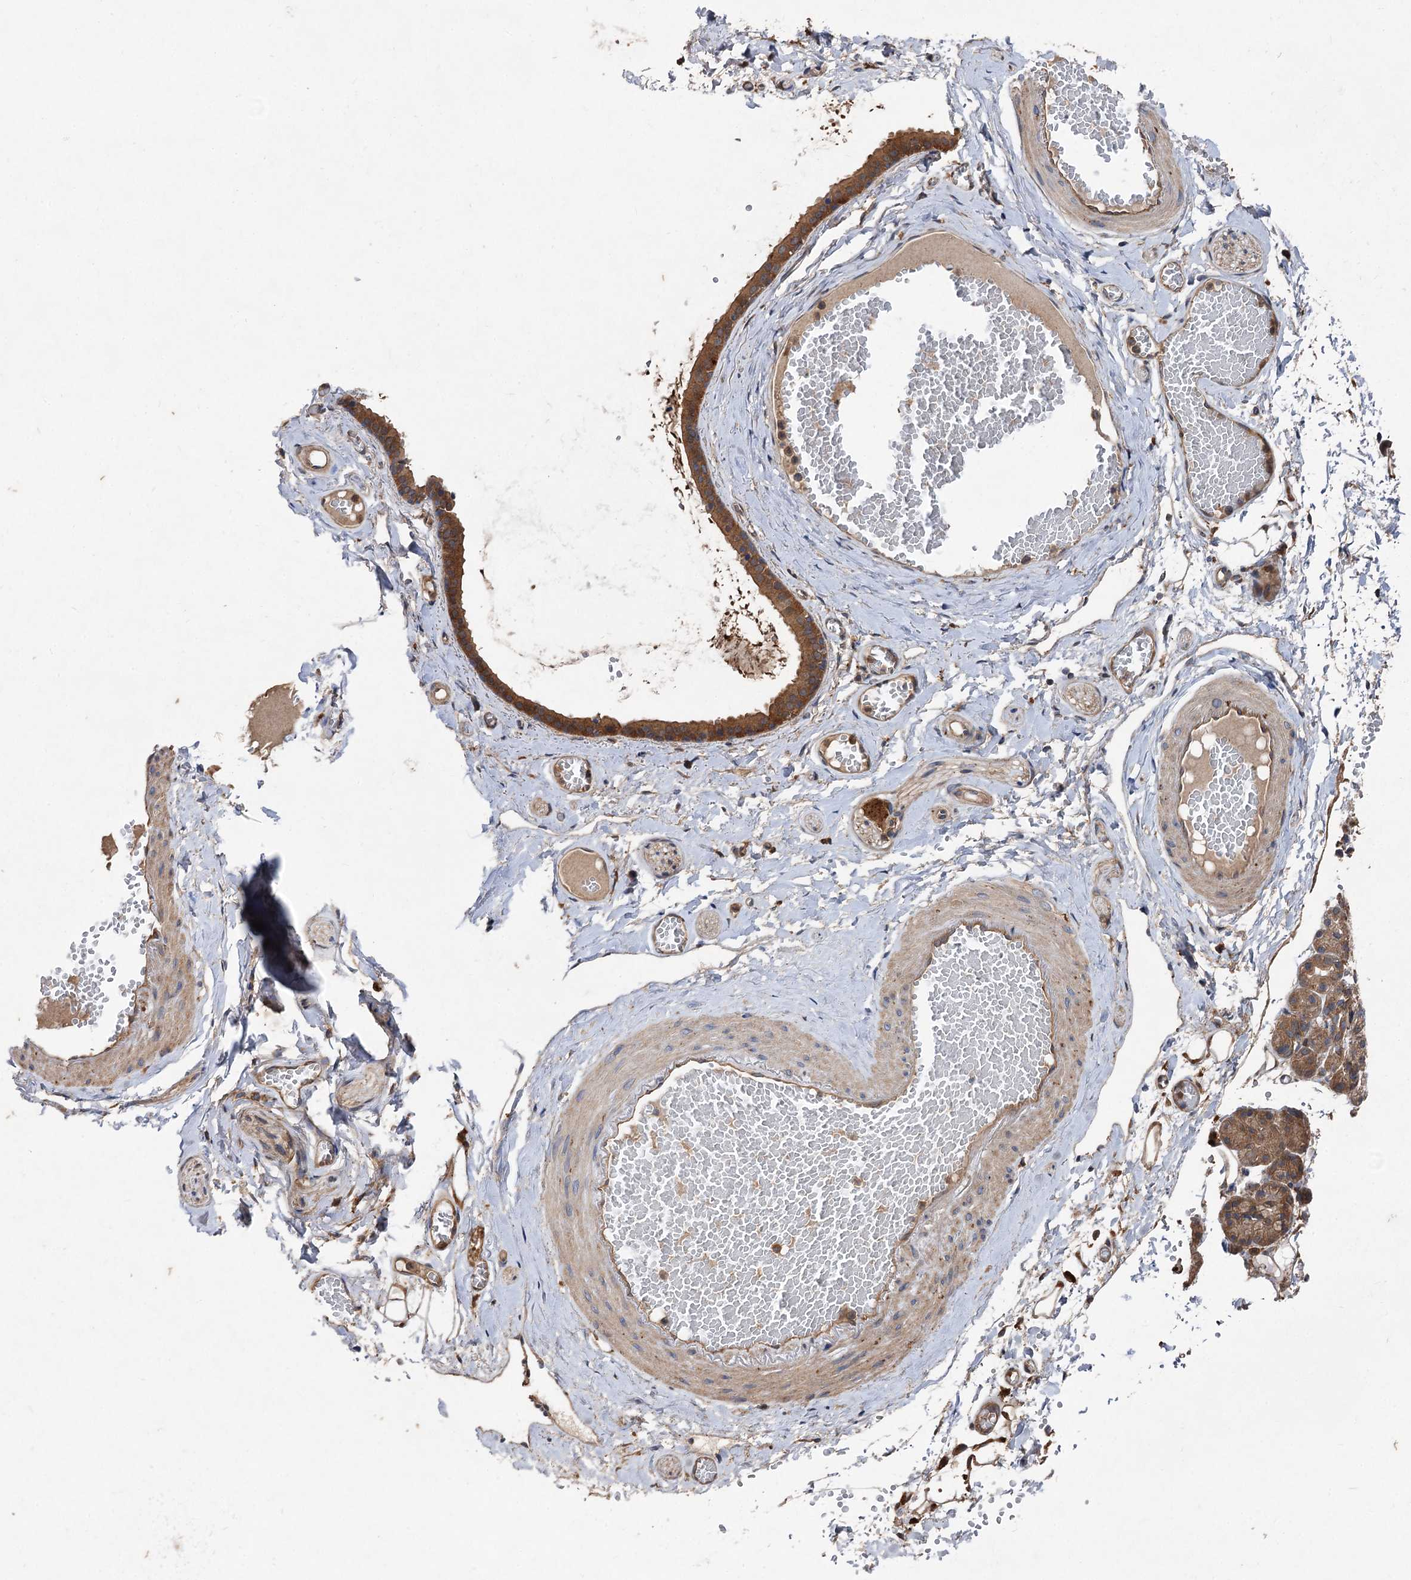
{"staining": {"intensity": "moderate", "quantity": ">75%", "location": "cytoplasmic/membranous"}, "tissue": "salivary gland", "cell_type": "Glandular cells", "image_type": "normal", "snomed": [{"axis": "morphology", "description": "Normal tissue, NOS"}, {"axis": "topography", "description": "Salivary gland"}], "caption": "Protein expression by IHC reveals moderate cytoplasmic/membranous staining in approximately >75% of glandular cells in normal salivary gland. The protein of interest is shown in brown color, while the nuclei are stained blue.", "gene": "VPS29", "patient": {"sex": "male", "age": 63}}